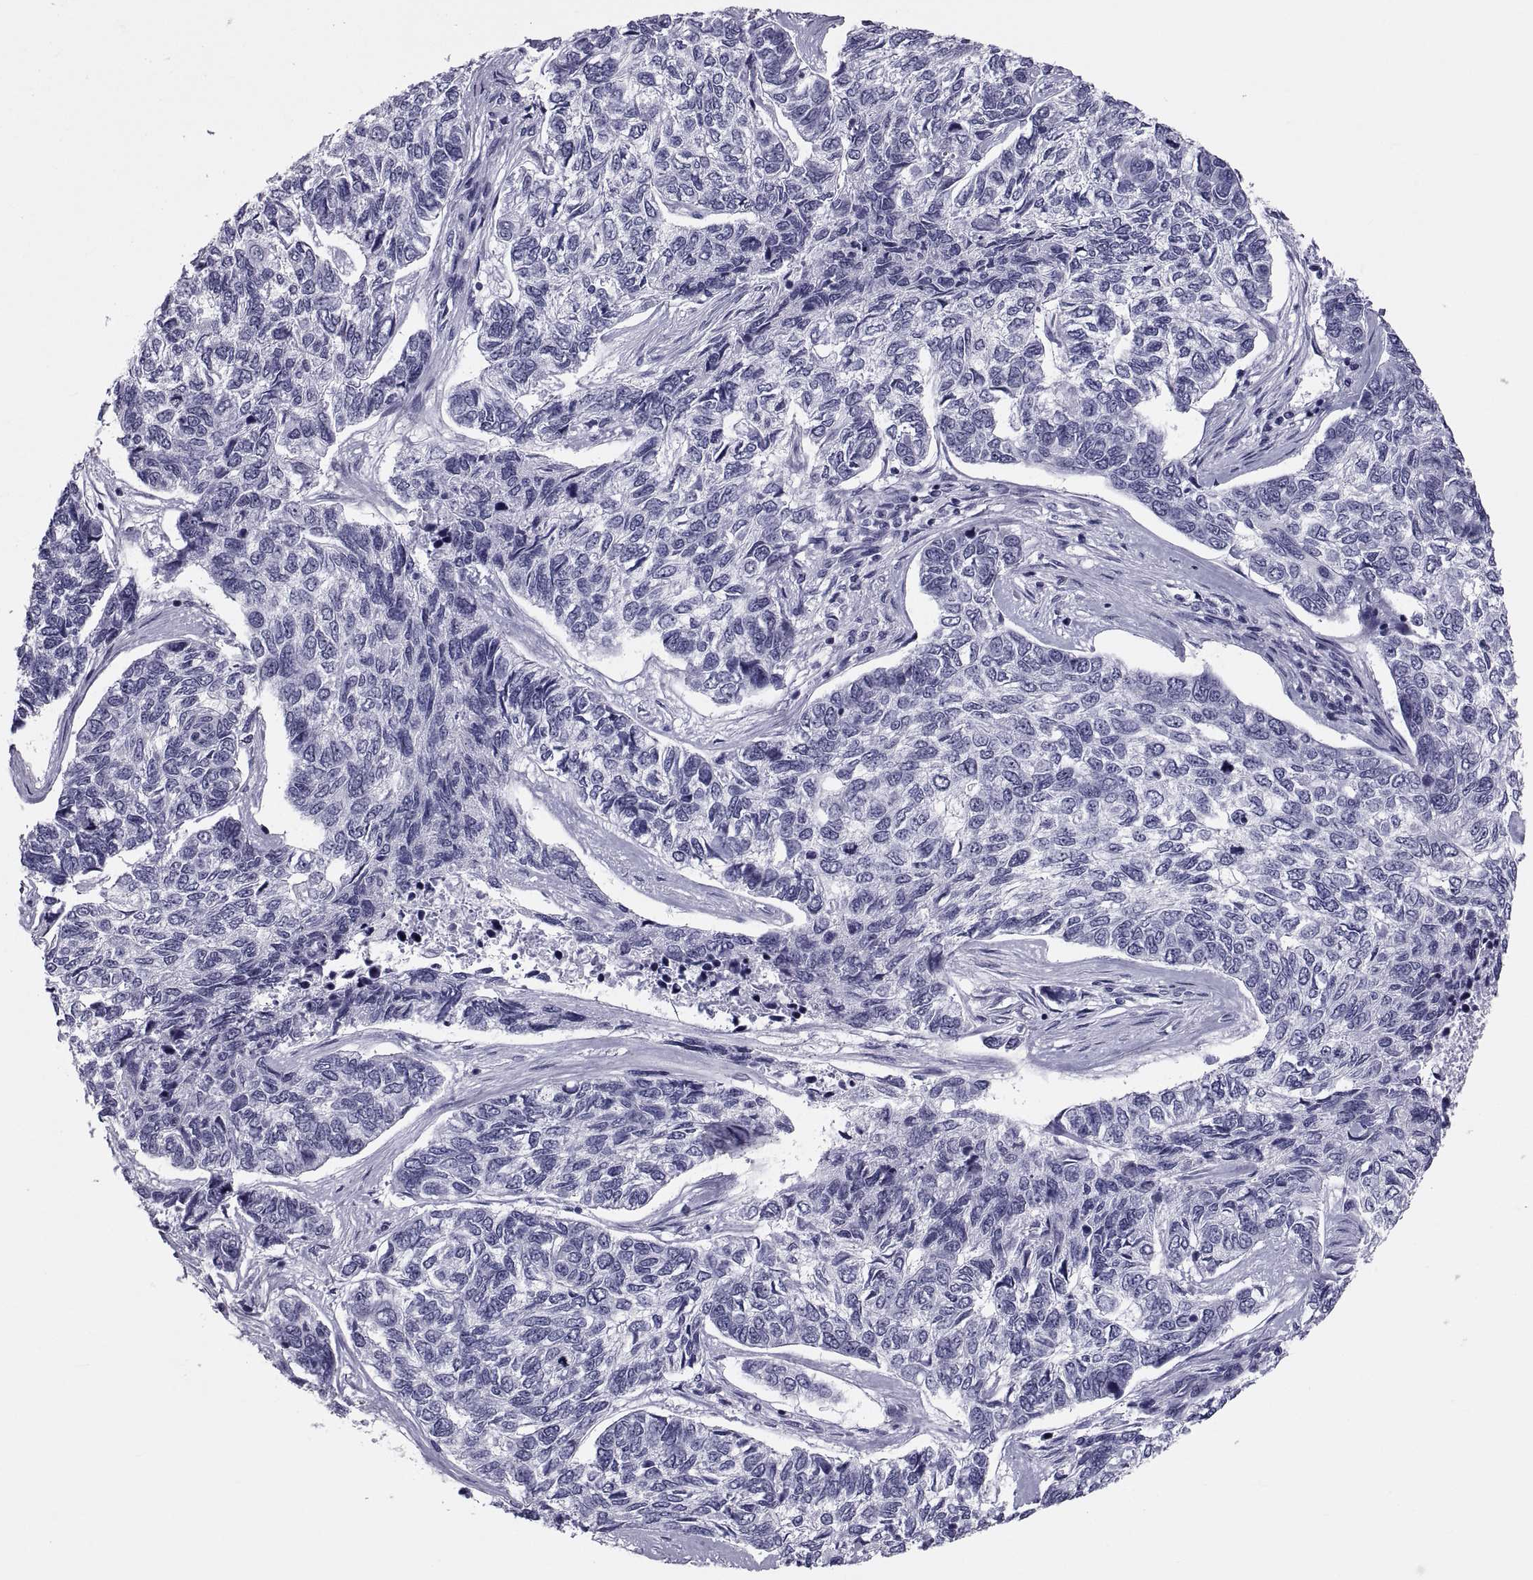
{"staining": {"intensity": "negative", "quantity": "none", "location": "none"}, "tissue": "skin cancer", "cell_type": "Tumor cells", "image_type": "cancer", "snomed": [{"axis": "morphology", "description": "Basal cell carcinoma"}, {"axis": "topography", "description": "Skin"}], "caption": "Tumor cells show no significant positivity in skin basal cell carcinoma.", "gene": "CRISP1", "patient": {"sex": "female", "age": 65}}